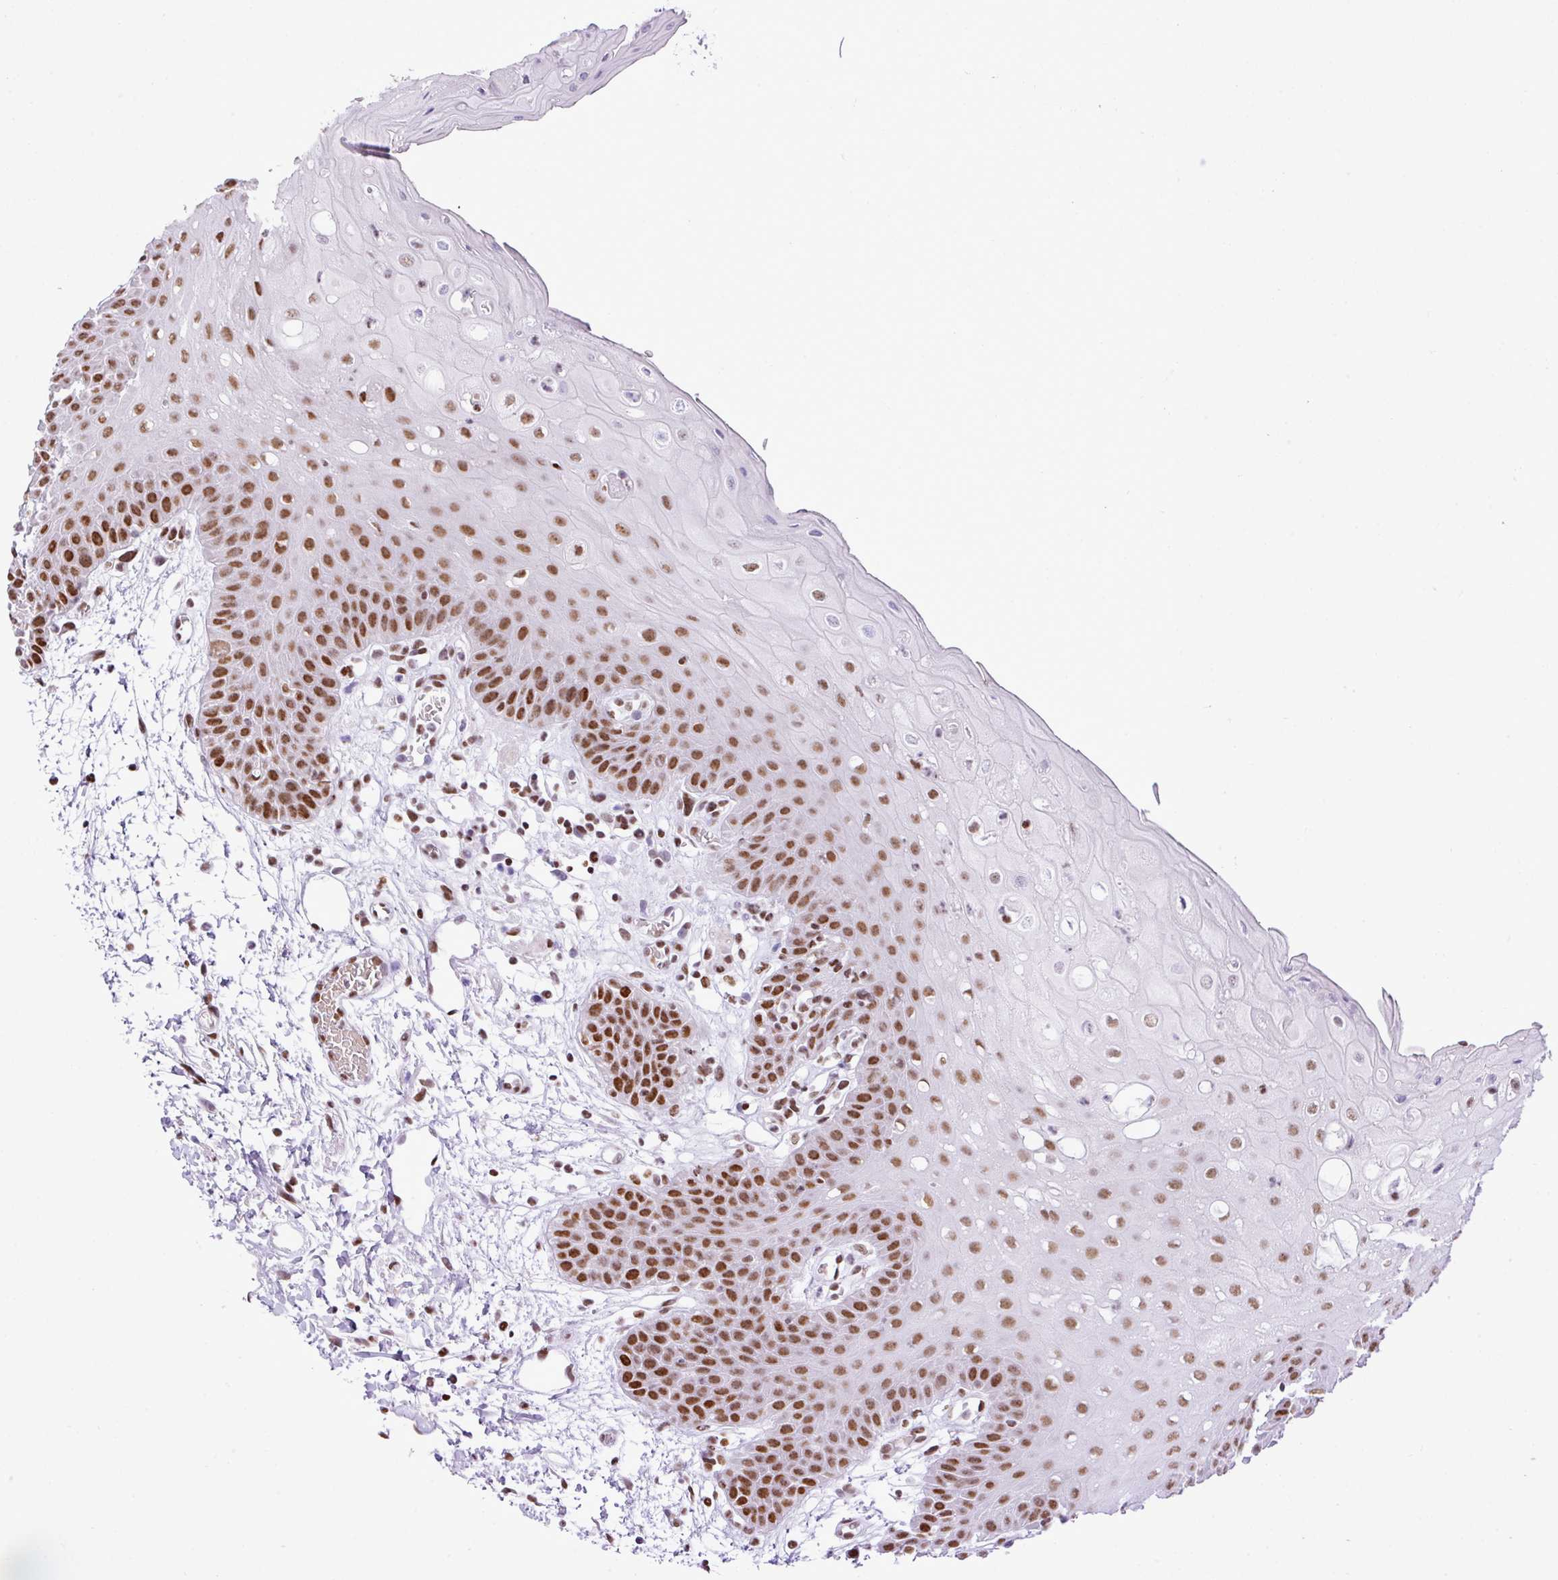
{"staining": {"intensity": "moderate", "quantity": ">75%", "location": "nuclear"}, "tissue": "oral mucosa", "cell_type": "Squamous epithelial cells", "image_type": "normal", "snomed": [{"axis": "morphology", "description": "Normal tissue, NOS"}, {"axis": "topography", "description": "Oral tissue"}, {"axis": "topography", "description": "Tounge, NOS"}], "caption": "This photomicrograph displays normal oral mucosa stained with IHC to label a protein in brown. The nuclear of squamous epithelial cells show moderate positivity for the protein. Nuclei are counter-stained blue.", "gene": "RARG", "patient": {"sex": "female", "age": 59}}